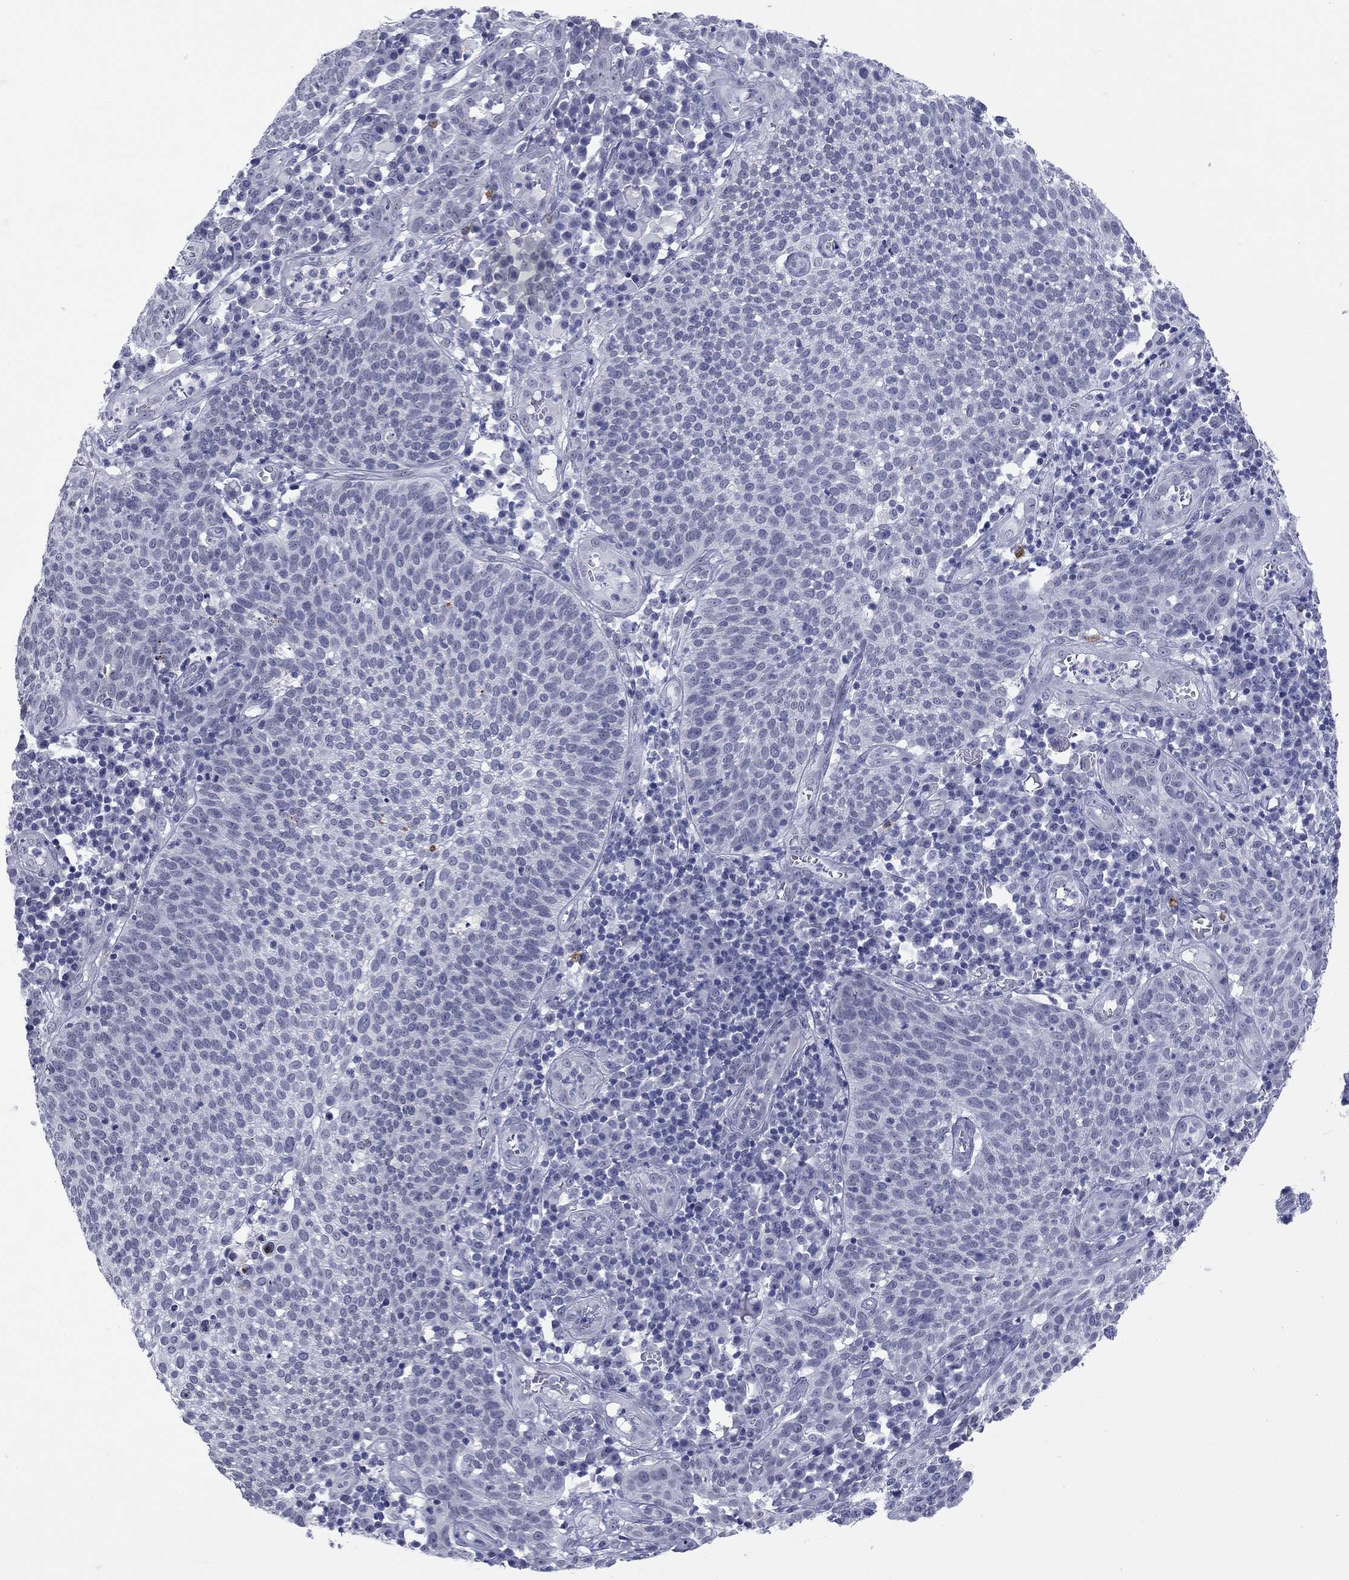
{"staining": {"intensity": "negative", "quantity": "none", "location": "none"}, "tissue": "cervical cancer", "cell_type": "Tumor cells", "image_type": "cancer", "snomed": [{"axis": "morphology", "description": "Squamous cell carcinoma, NOS"}, {"axis": "topography", "description": "Cervix"}], "caption": "Cervical cancer (squamous cell carcinoma) was stained to show a protein in brown. There is no significant positivity in tumor cells. Brightfield microscopy of IHC stained with DAB (brown) and hematoxylin (blue), captured at high magnification.", "gene": "ECEL1", "patient": {"sex": "female", "age": 34}}